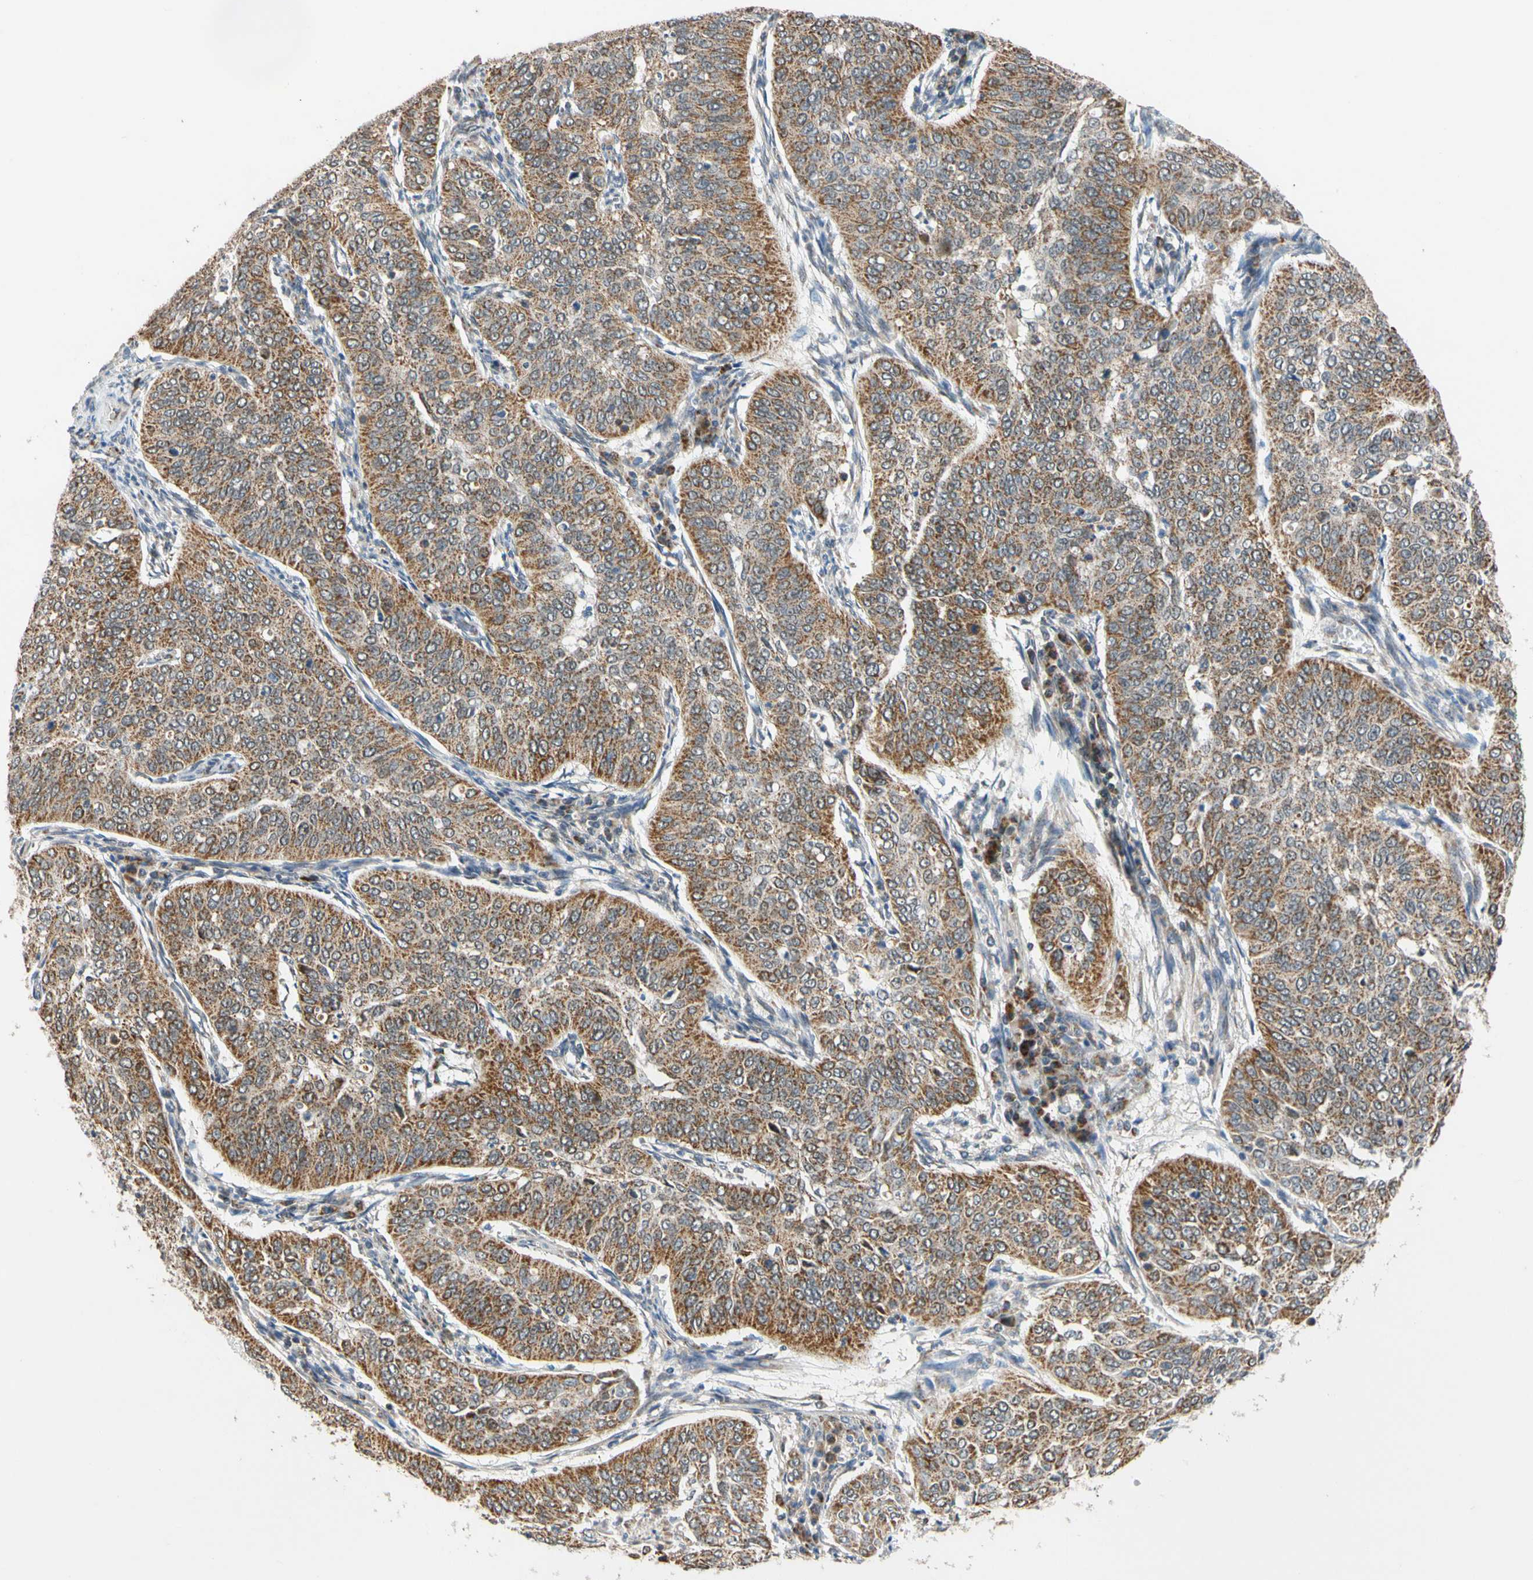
{"staining": {"intensity": "moderate", "quantity": ">75%", "location": "cytoplasmic/membranous"}, "tissue": "cervical cancer", "cell_type": "Tumor cells", "image_type": "cancer", "snomed": [{"axis": "morphology", "description": "Normal tissue, NOS"}, {"axis": "morphology", "description": "Squamous cell carcinoma, NOS"}, {"axis": "topography", "description": "Cervix"}], "caption": "DAB (3,3'-diaminobenzidine) immunohistochemical staining of human squamous cell carcinoma (cervical) demonstrates moderate cytoplasmic/membranous protein positivity in about >75% of tumor cells.", "gene": "KHDC4", "patient": {"sex": "female", "age": 39}}